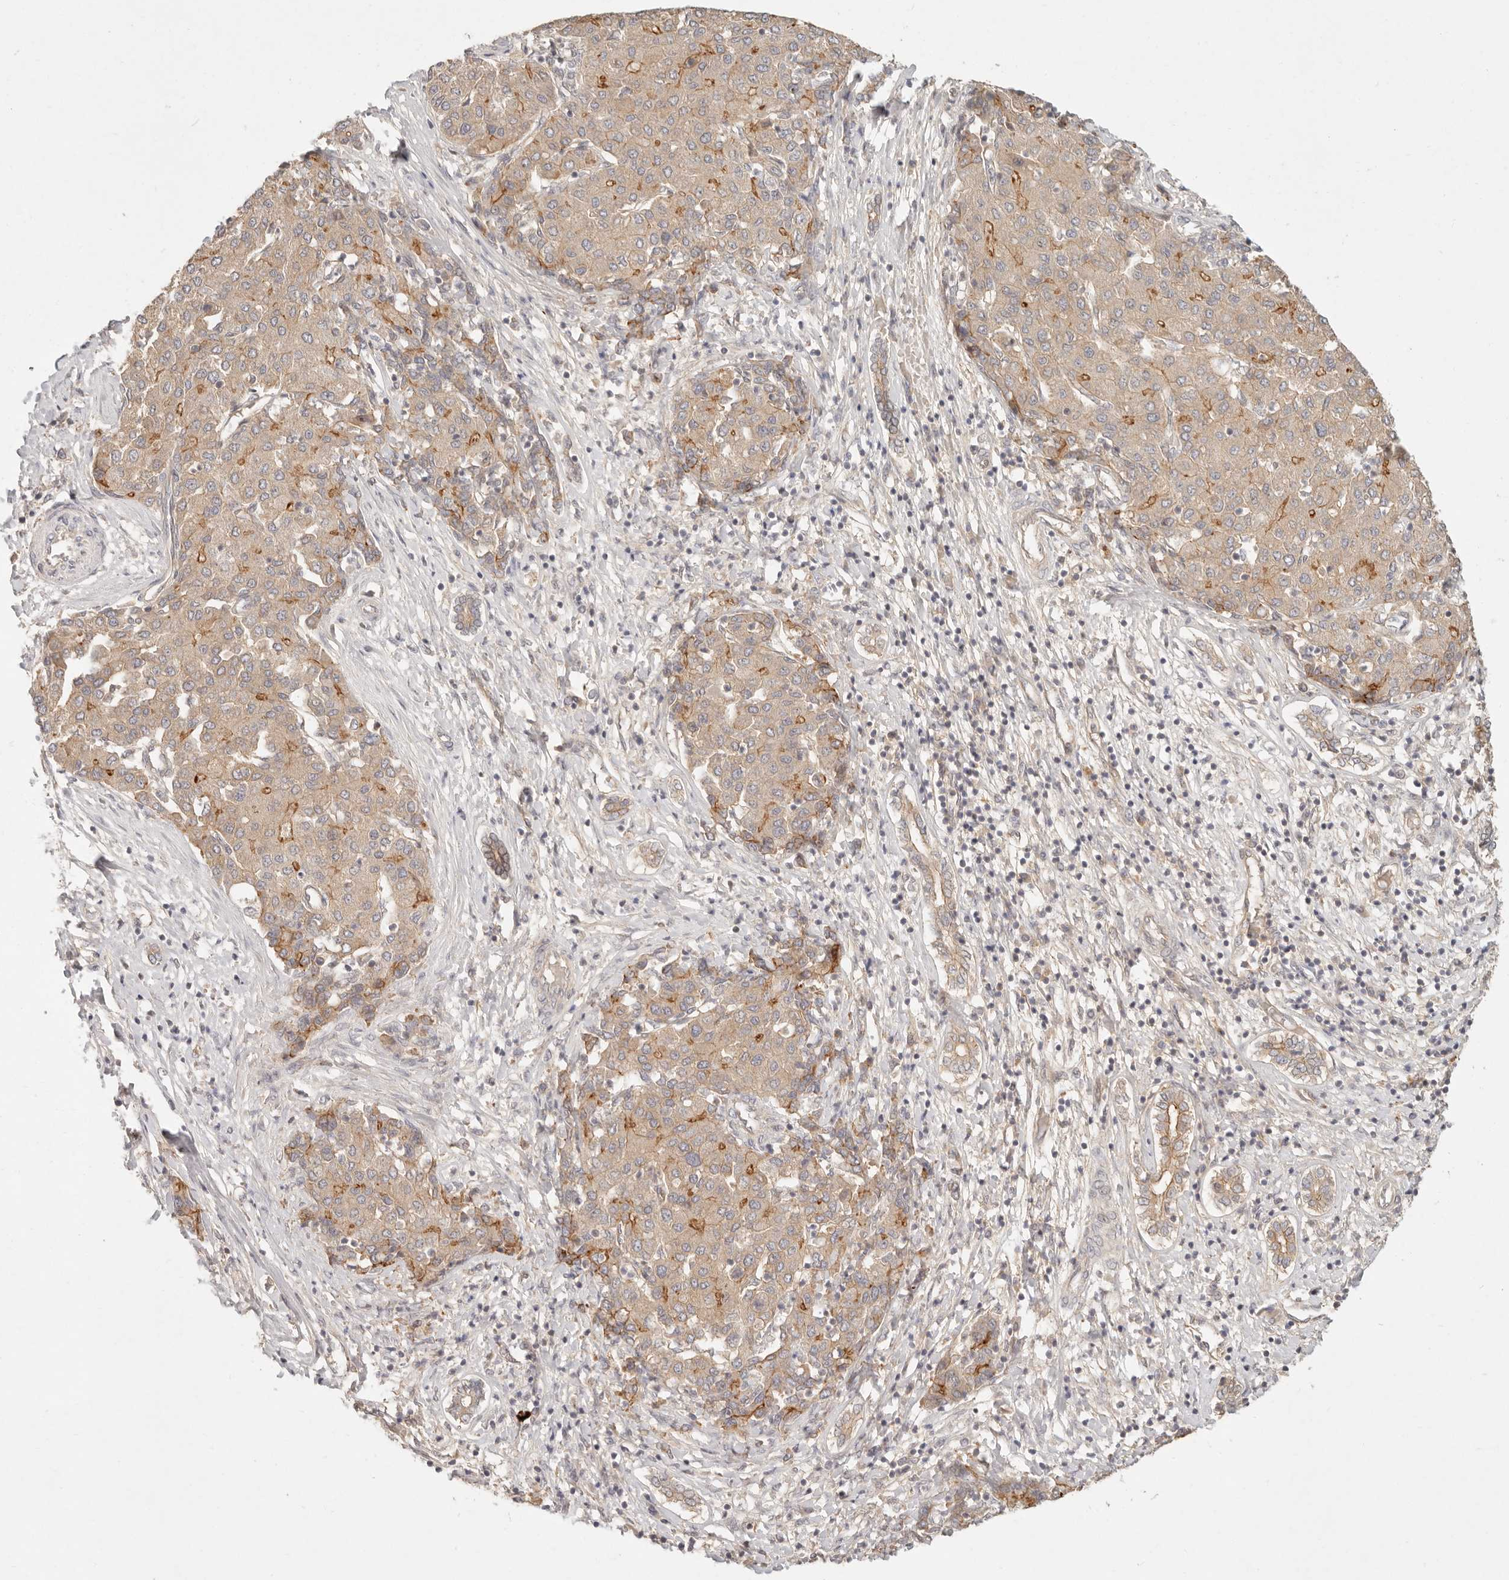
{"staining": {"intensity": "moderate", "quantity": "25%-75%", "location": "cytoplasmic/membranous"}, "tissue": "liver cancer", "cell_type": "Tumor cells", "image_type": "cancer", "snomed": [{"axis": "morphology", "description": "Carcinoma, Hepatocellular, NOS"}, {"axis": "topography", "description": "Liver"}], "caption": "Tumor cells show medium levels of moderate cytoplasmic/membranous staining in about 25%-75% of cells in human hepatocellular carcinoma (liver).", "gene": "PPP1R3B", "patient": {"sex": "male", "age": 65}}